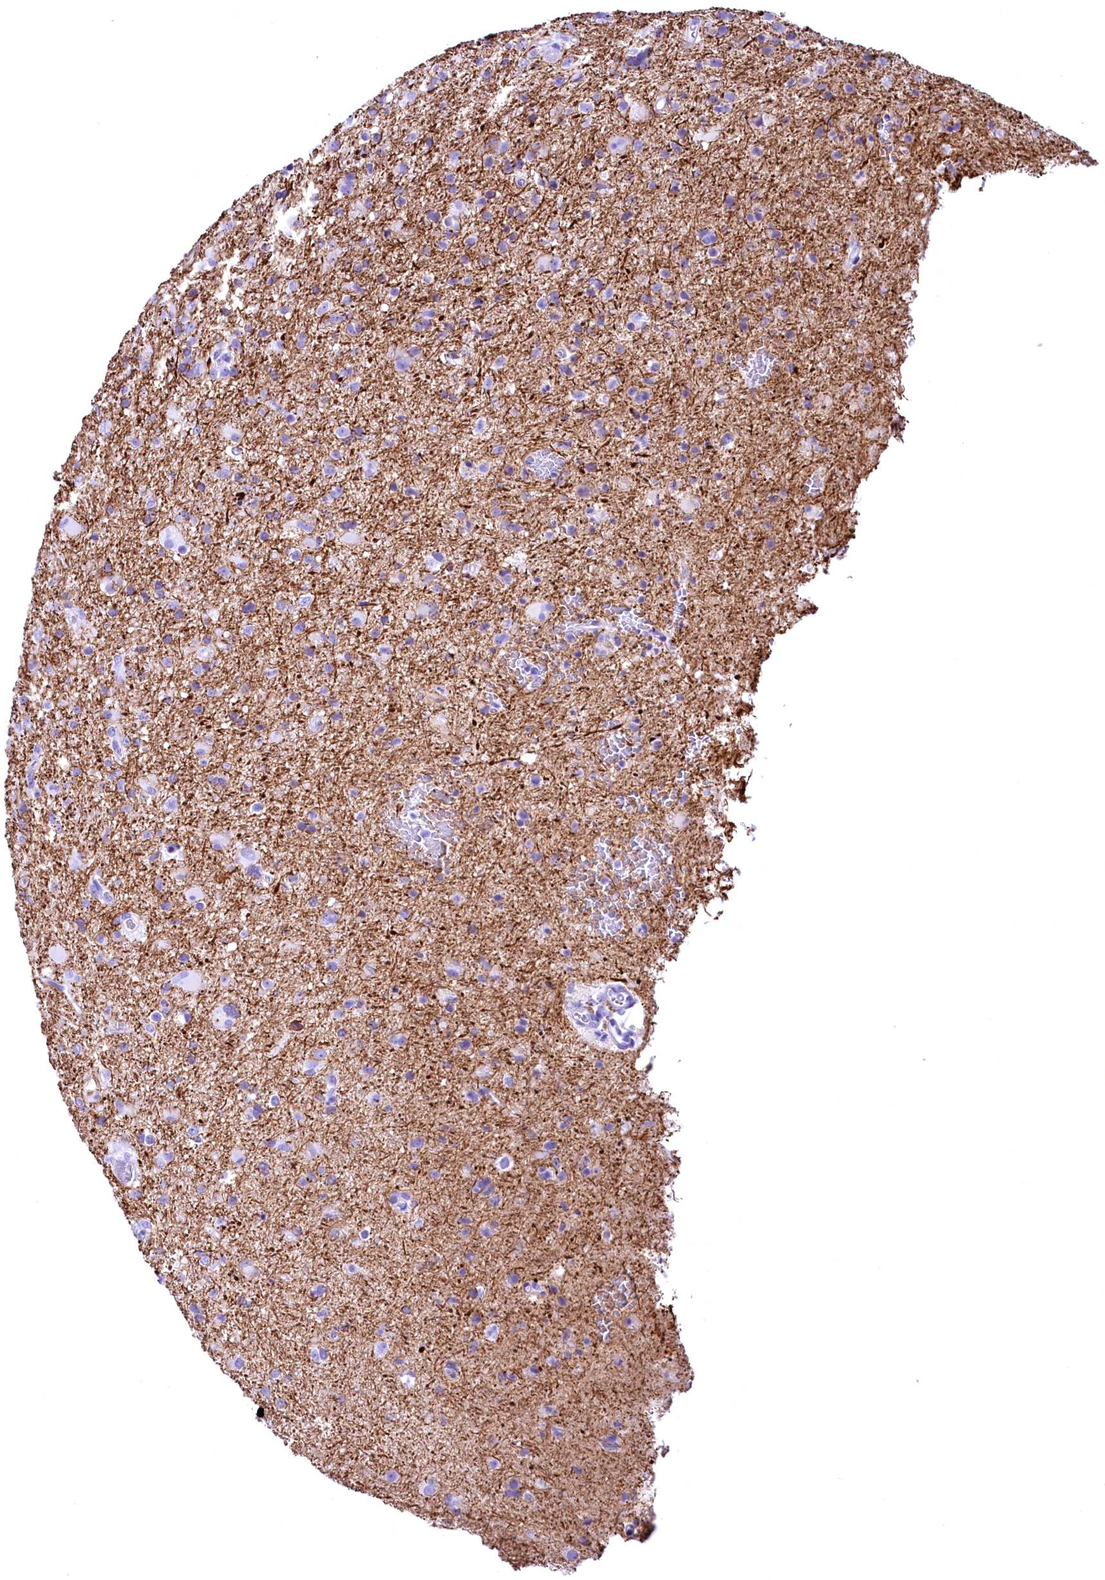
{"staining": {"intensity": "negative", "quantity": "none", "location": "none"}, "tissue": "glioma", "cell_type": "Tumor cells", "image_type": "cancer", "snomed": [{"axis": "morphology", "description": "Glioma, malignant, Low grade"}, {"axis": "topography", "description": "Brain"}], "caption": "High magnification brightfield microscopy of malignant low-grade glioma stained with DAB (brown) and counterstained with hematoxylin (blue): tumor cells show no significant positivity.", "gene": "SKIDA1", "patient": {"sex": "male", "age": 65}}